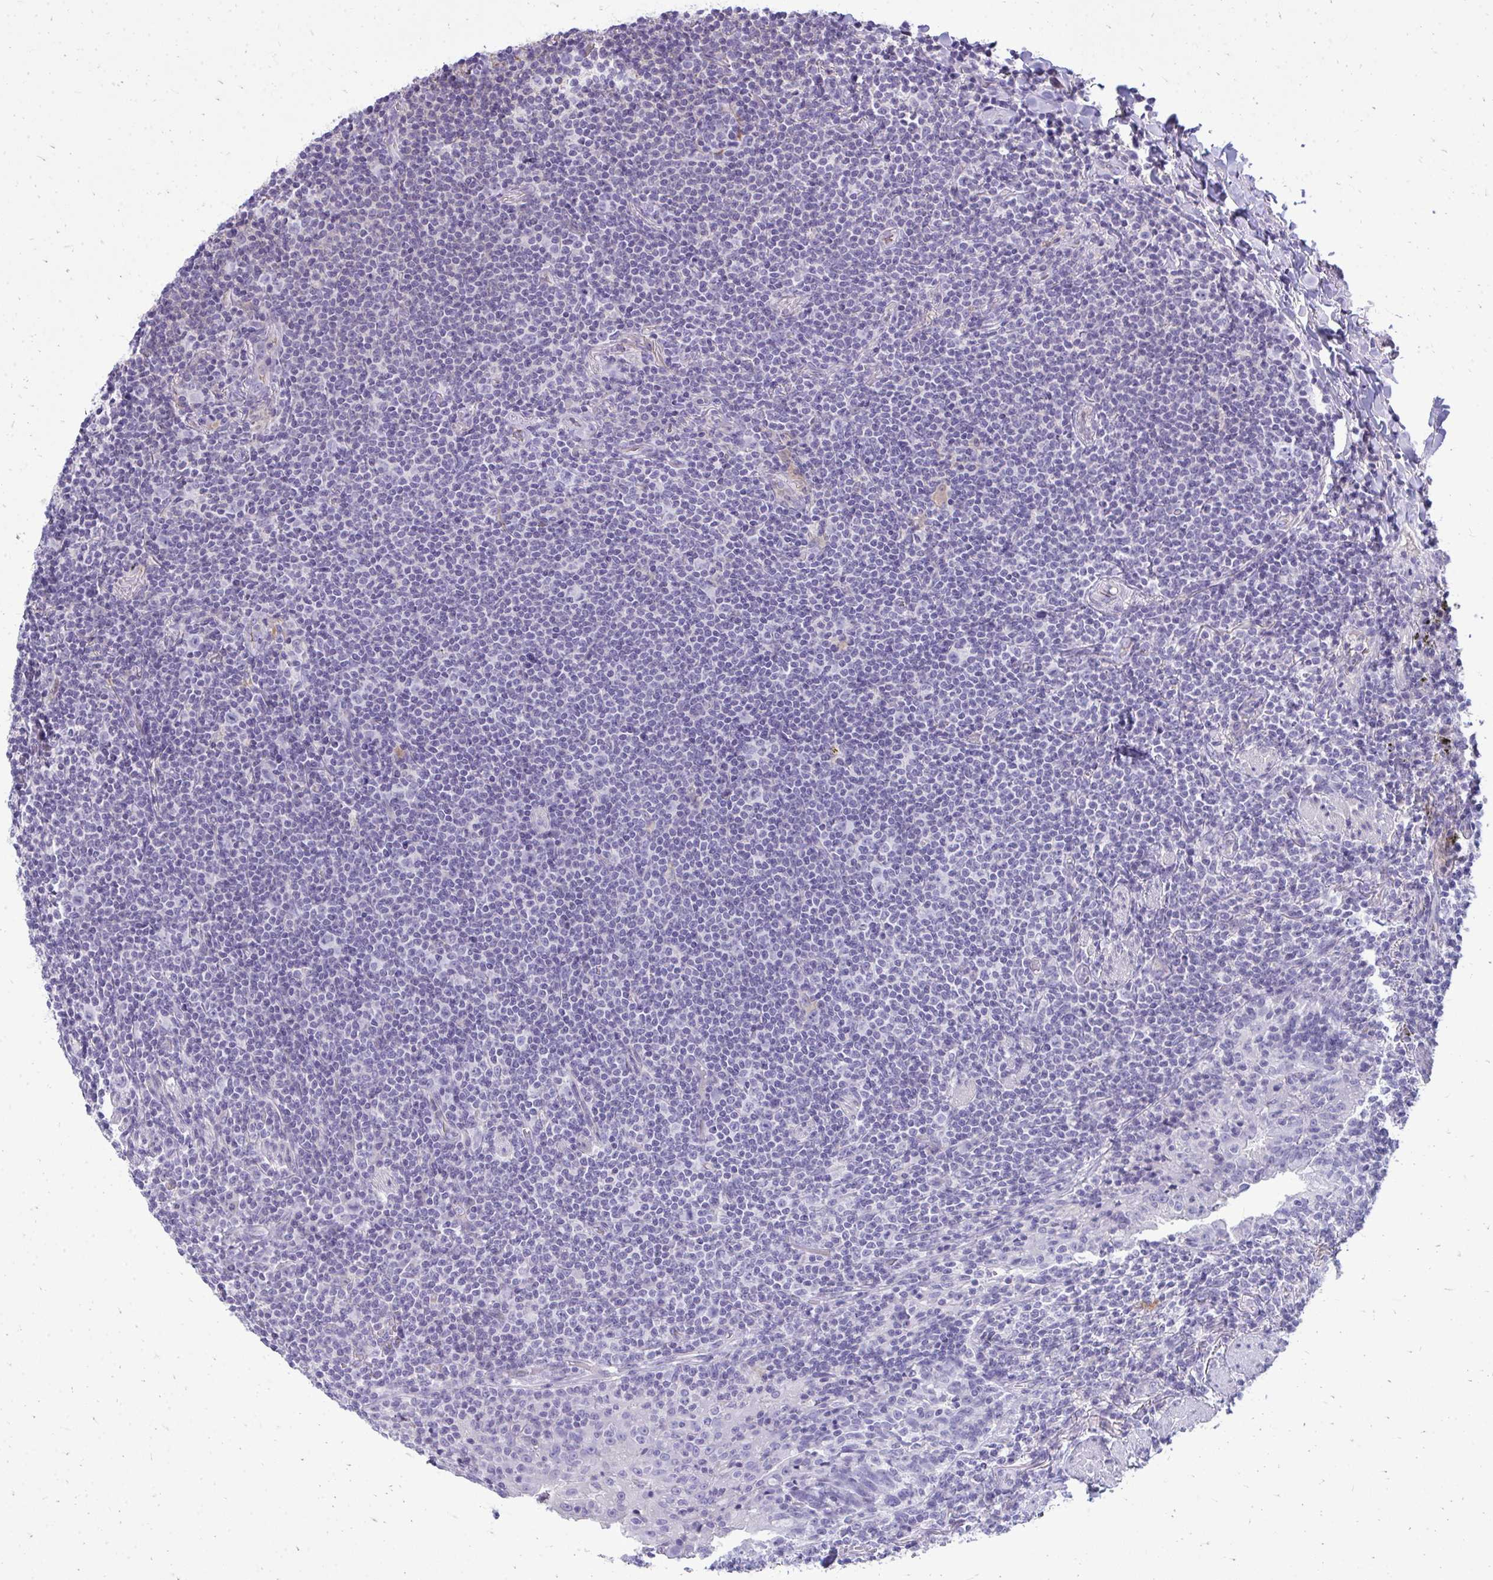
{"staining": {"intensity": "negative", "quantity": "none", "location": "none"}, "tissue": "lymphoma", "cell_type": "Tumor cells", "image_type": "cancer", "snomed": [{"axis": "morphology", "description": "Malignant lymphoma, non-Hodgkin's type, Low grade"}, {"axis": "topography", "description": "Lung"}], "caption": "Malignant lymphoma, non-Hodgkin's type (low-grade) stained for a protein using immunohistochemistry (IHC) demonstrates no expression tumor cells.", "gene": "FABP3", "patient": {"sex": "female", "age": 71}}